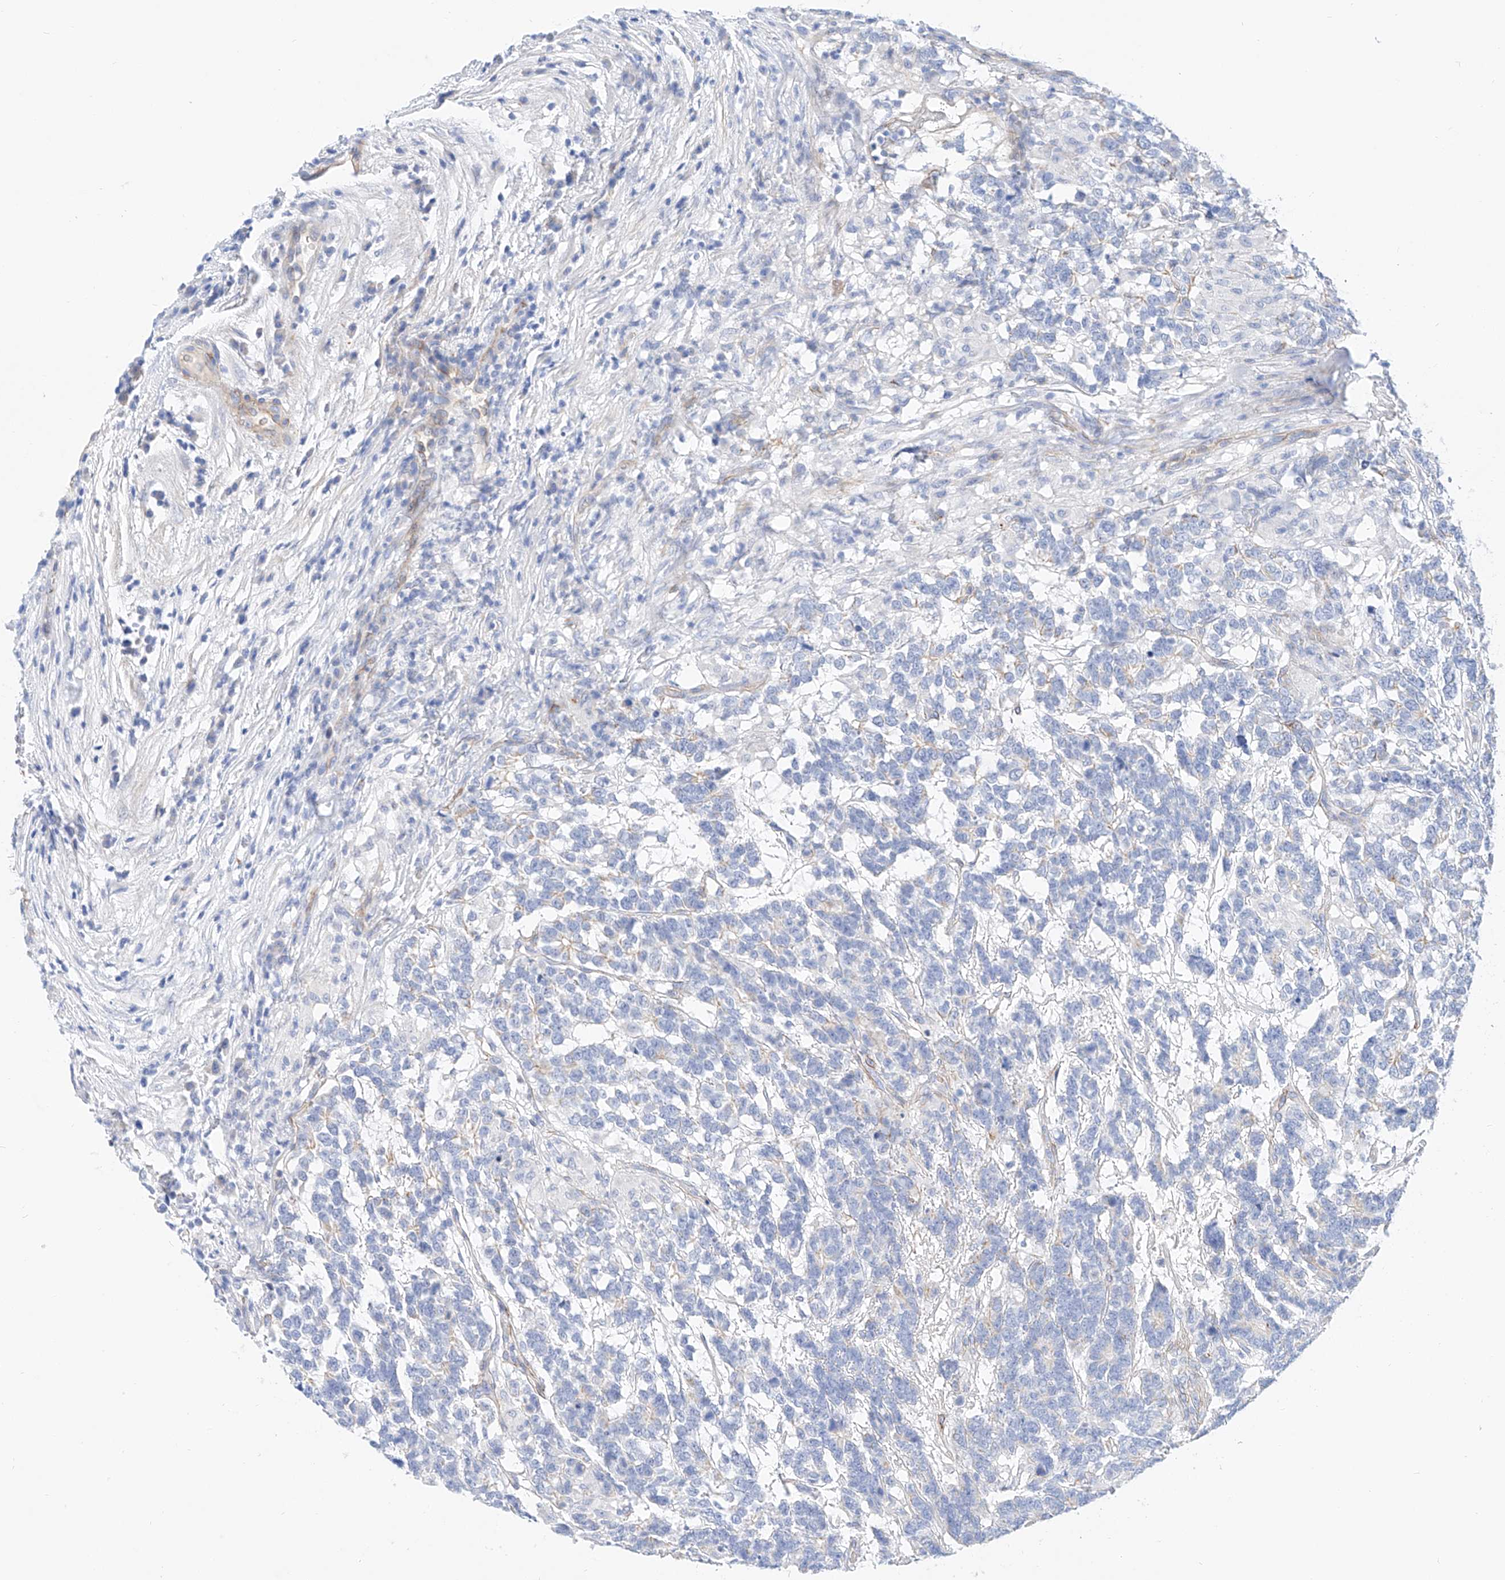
{"staining": {"intensity": "moderate", "quantity": "<25%", "location": "cytoplasmic/membranous"}, "tissue": "testis cancer", "cell_type": "Tumor cells", "image_type": "cancer", "snomed": [{"axis": "morphology", "description": "Carcinoma, Embryonal, NOS"}, {"axis": "topography", "description": "Testis"}], "caption": "Moderate cytoplasmic/membranous protein positivity is appreciated in approximately <25% of tumor cells in testis cancer.", "gene": "SBSPON", "patient": {"sex": "male", "age": 26}}